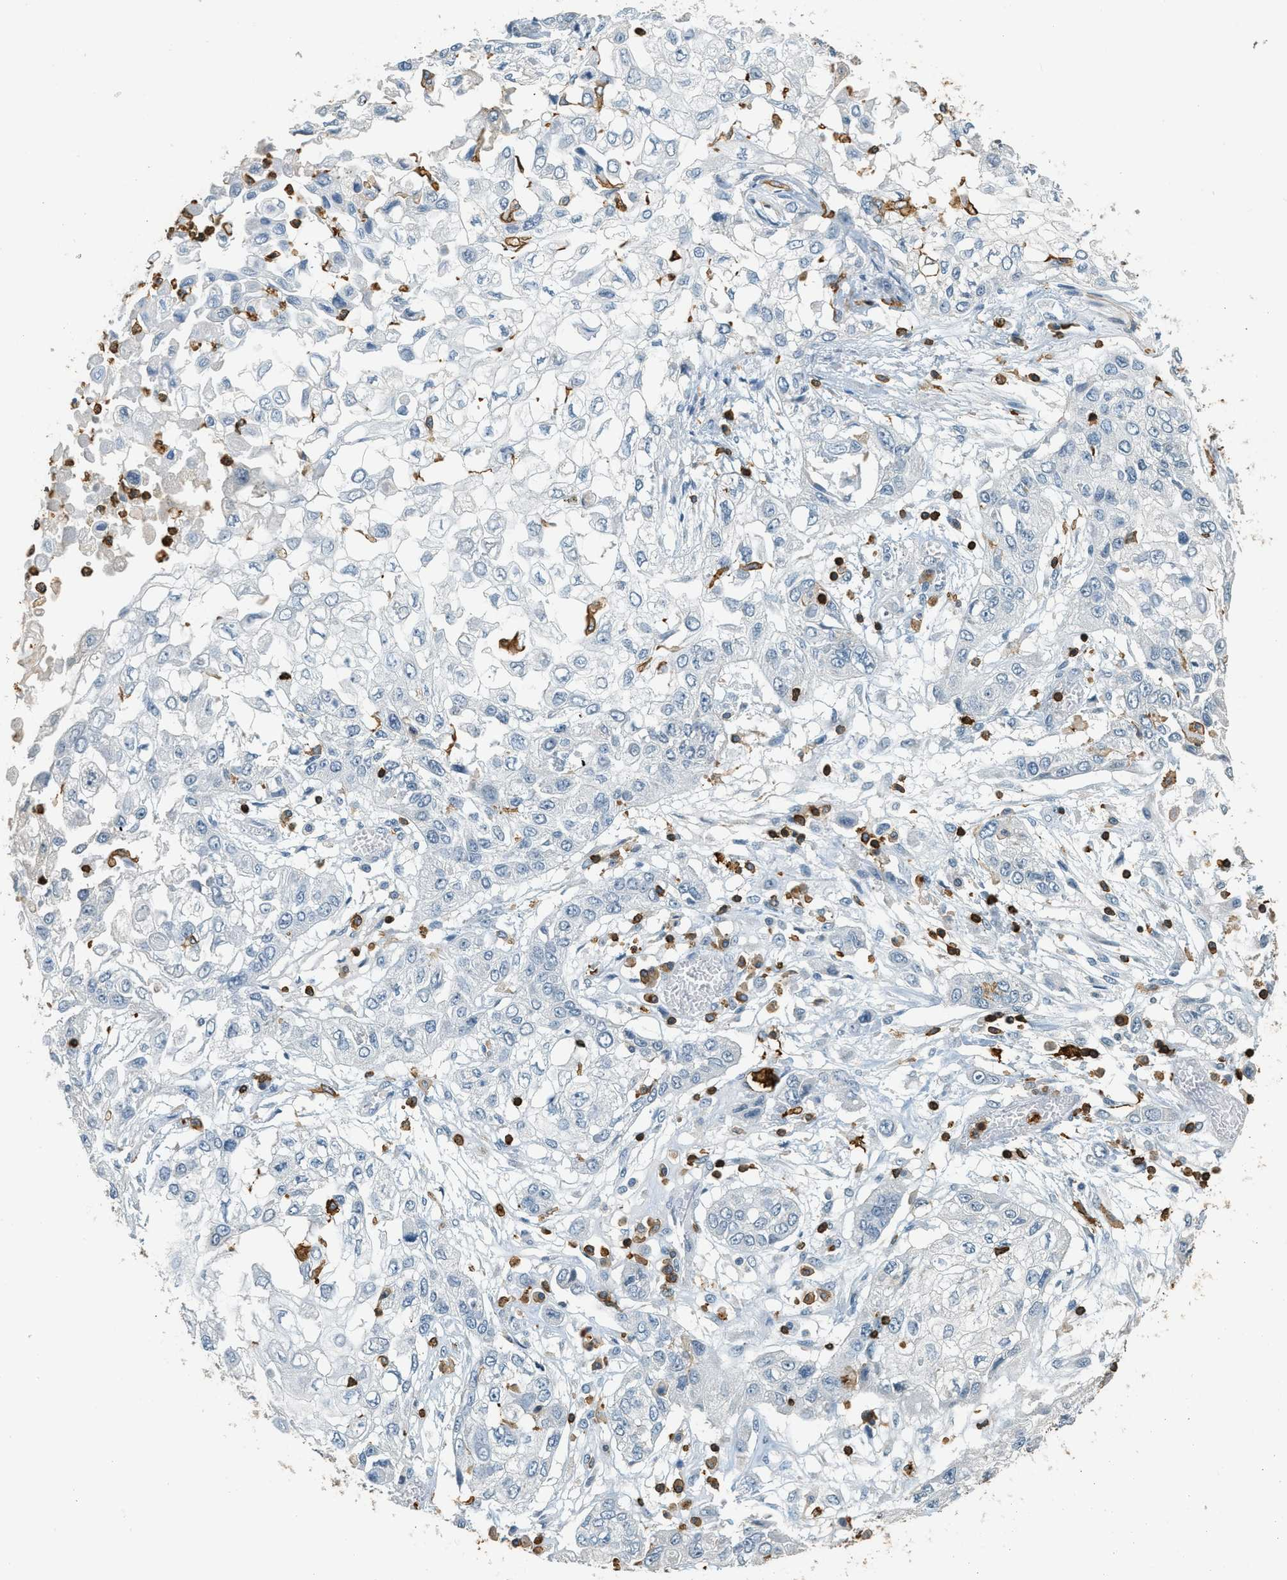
{"staining": {"intensity": "negative", "quantity": "none", "location": "none"}, "tissue": "lung cancer", "cell_type": "Tumor cells", "image_type": "cancer", "snomed": [{"axis": "morphology", "description": "Squamous cell carcinoma, NOS"}, {"axis": "topography", "description": "Lung"}], "caption": "Lung cancer stained for a protein using immunohistochemistry exhibits no expression tumor cells.", "gene": "LSP1", "patient": {"sex": "male", "age": 71}}